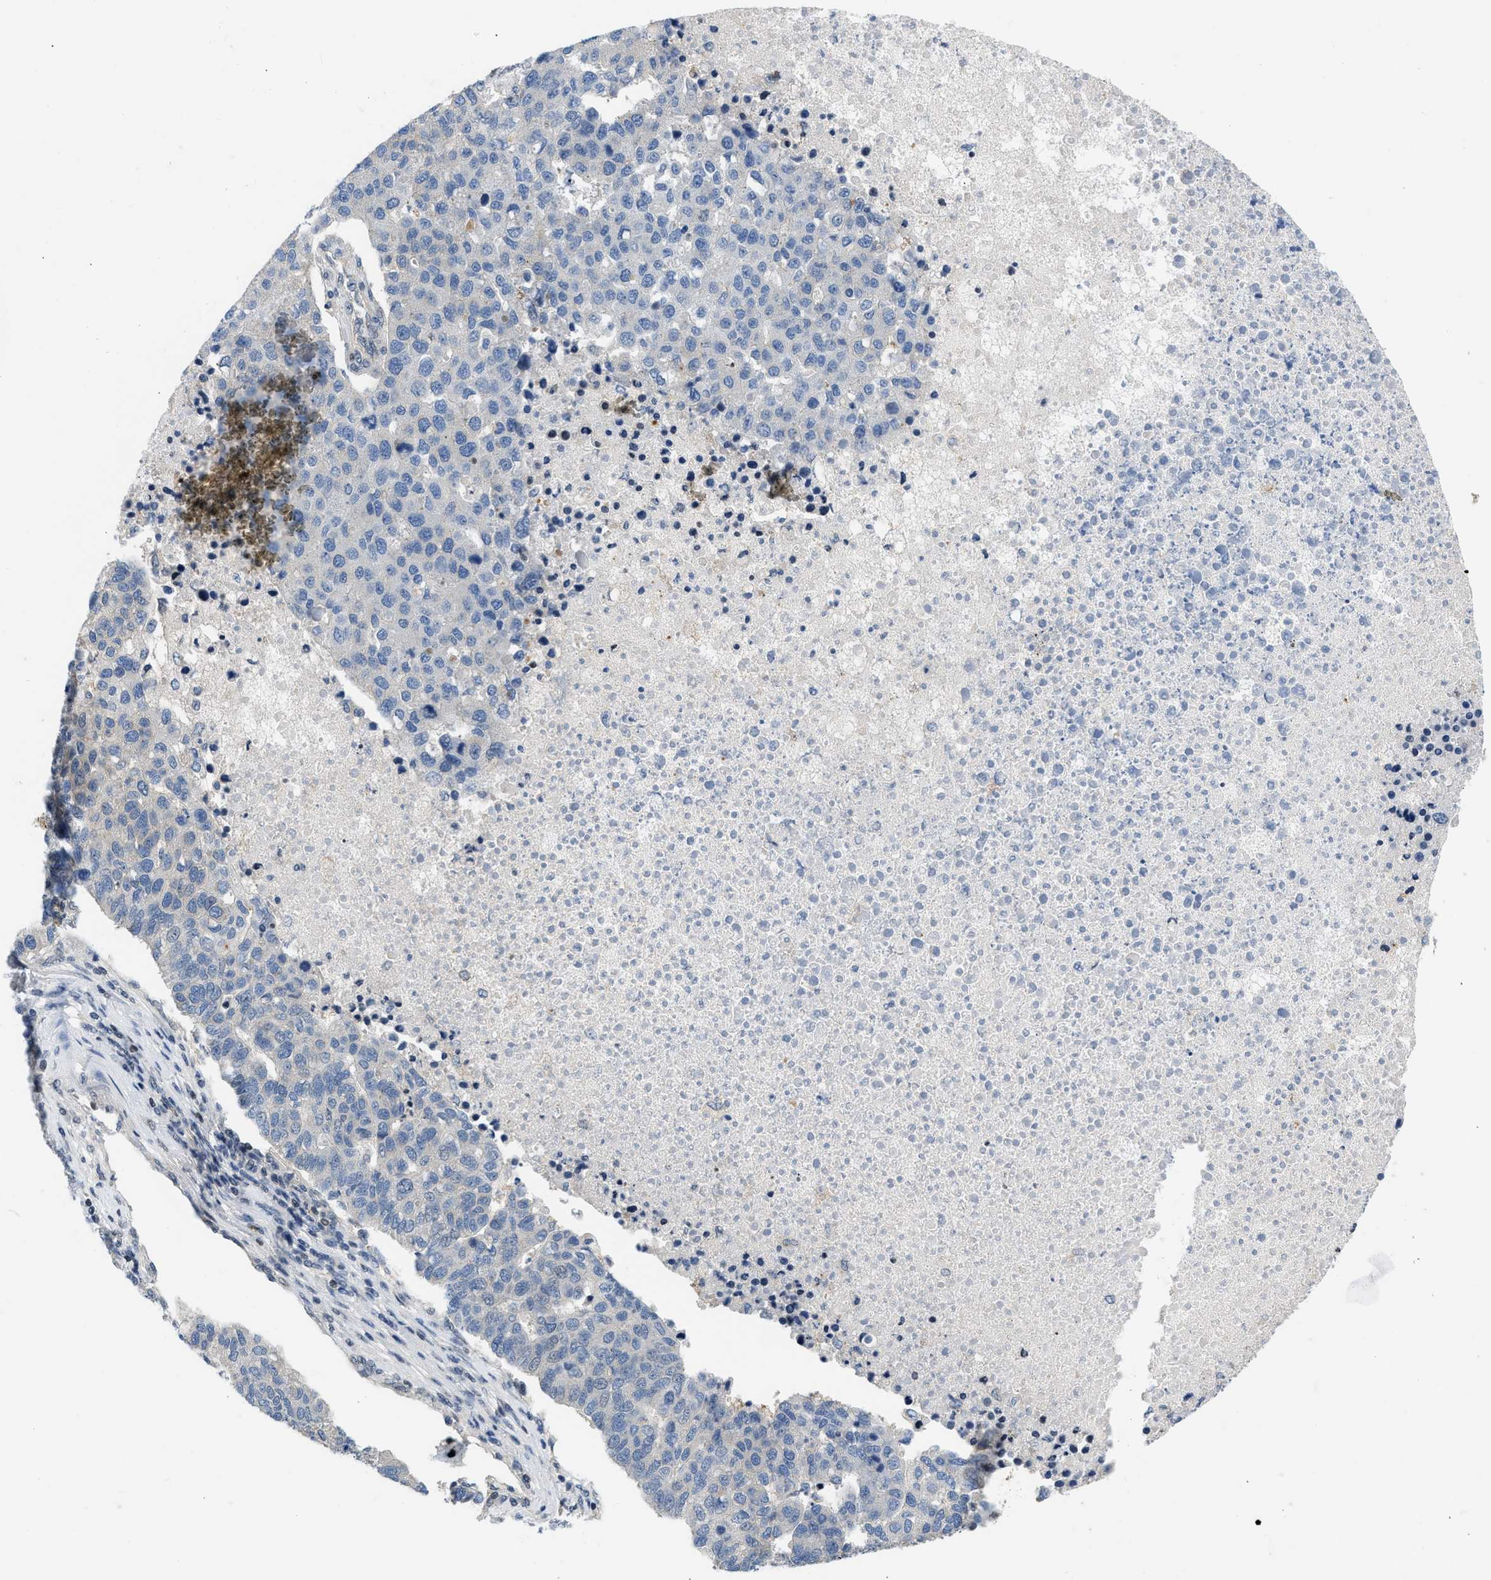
{"staining": {"intensity": "negative", "quantity": "none", "location": "none"}, "tissue": "pancreatic cancer", "cell_type": "Tumor cells", "image_type": "cancer", "snomed": [{"axis": "morphology", "description": "Adenocarcinoma, NOS"}, {"axis": "topography", "description": "Pancreas"}], "caption": "Immunohistochemical staining of pancreatic adenocarcinoma reveals no significant positivity in tumor cells.", "gene": "OLIG3", "patient": {"sex": "female", "age": 61}}